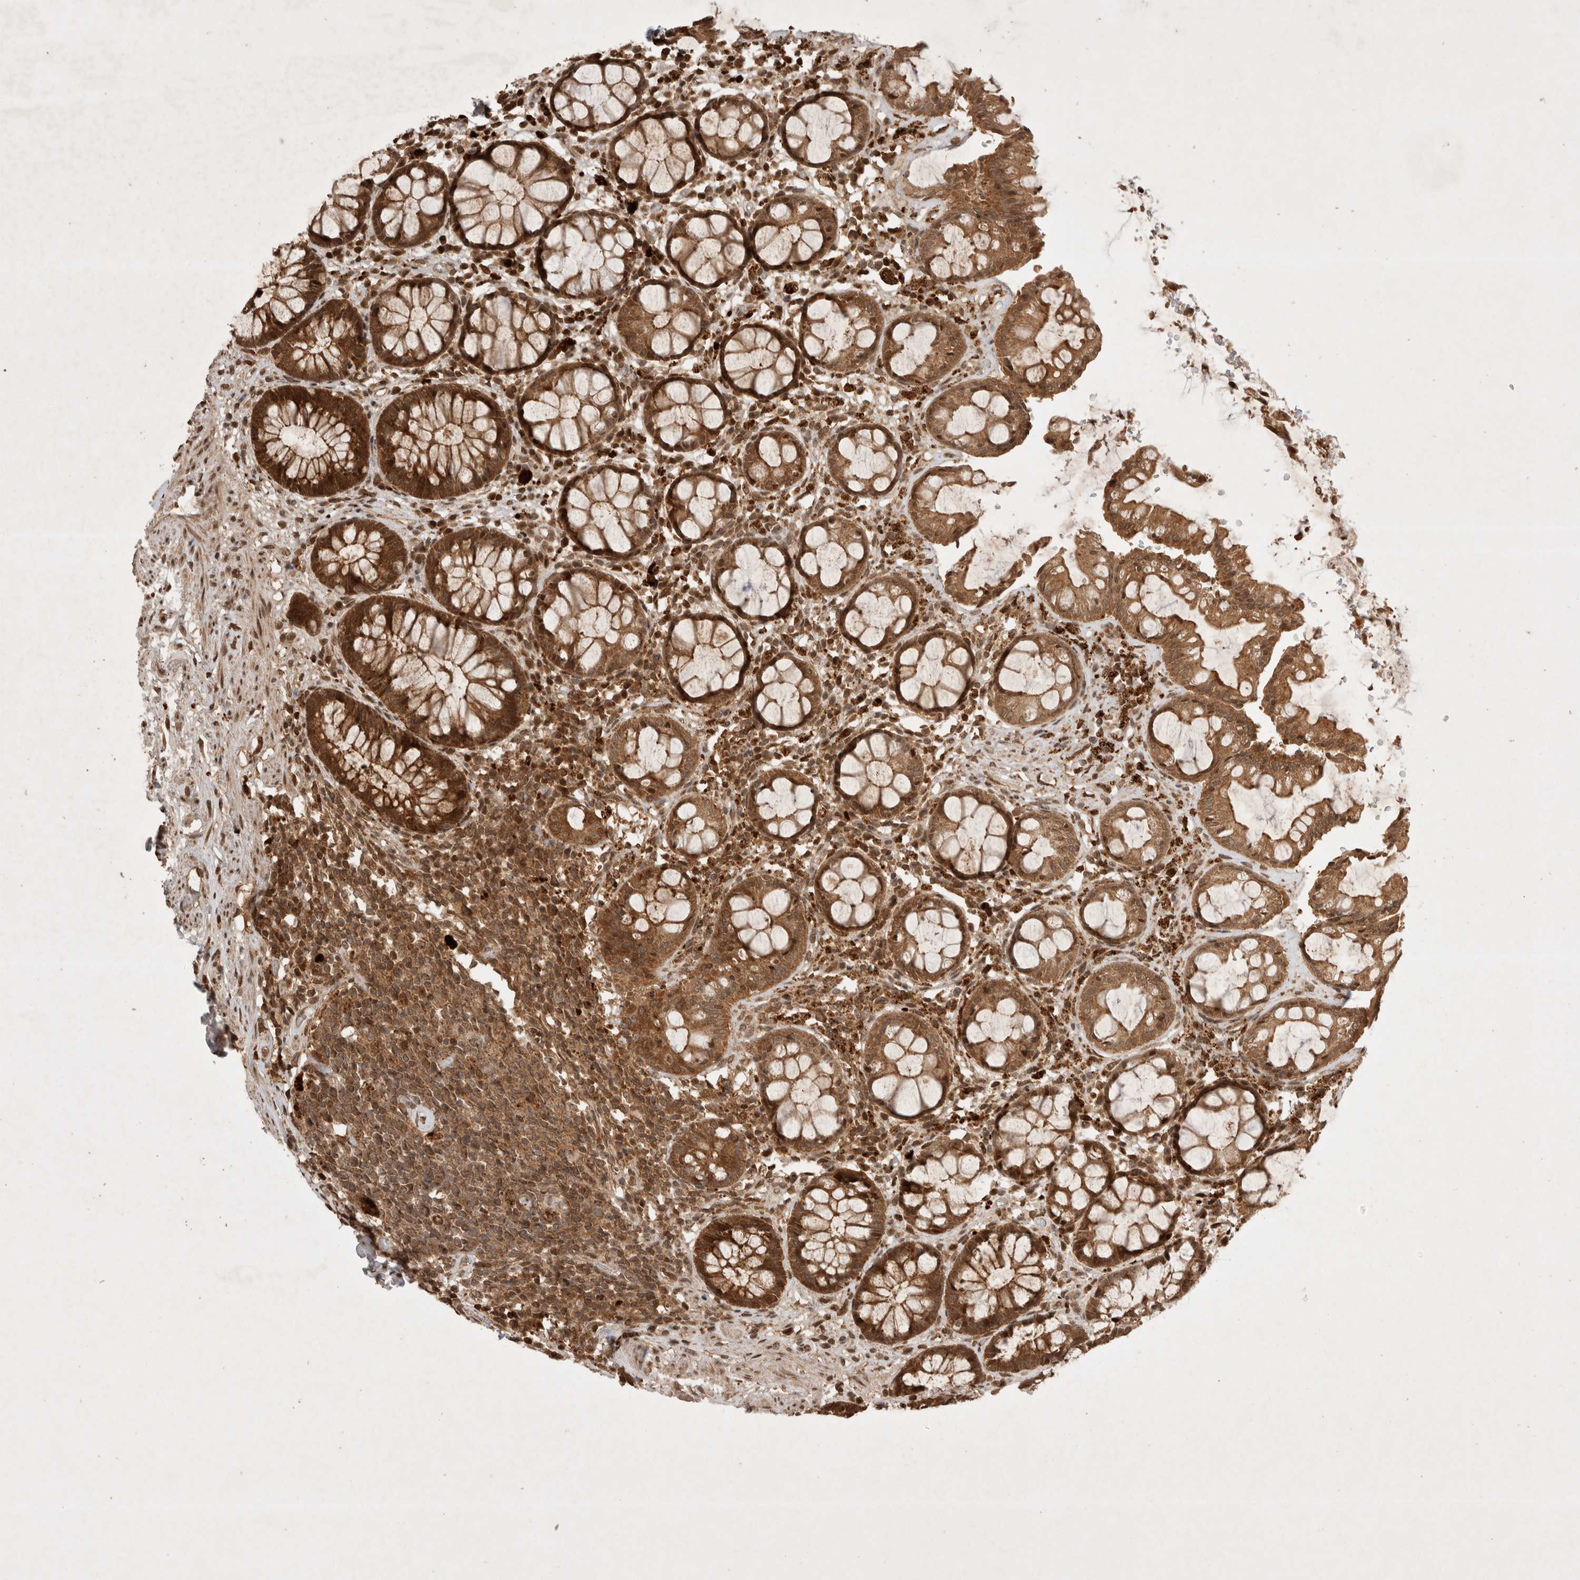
{"staining": {"intensity": "strong", "quantity": ">75%", "location": "cytoplasmic/membranous"}, "tissue": "rectum", "cell_type": "Glandular cells", "image_type": "normal", "snomed": [{"axis": "morphology", "description": "Normal tissue, NOS"}, {"axis": "topography", "description": "Rectum"}], "caption": "Glandular cells reveal strong cytoplasmic/membranous positivity in approximately >75% of cells in benign rectum.", "gene": "FAM221A", "patient": {"sex": "male", "age": 64}}